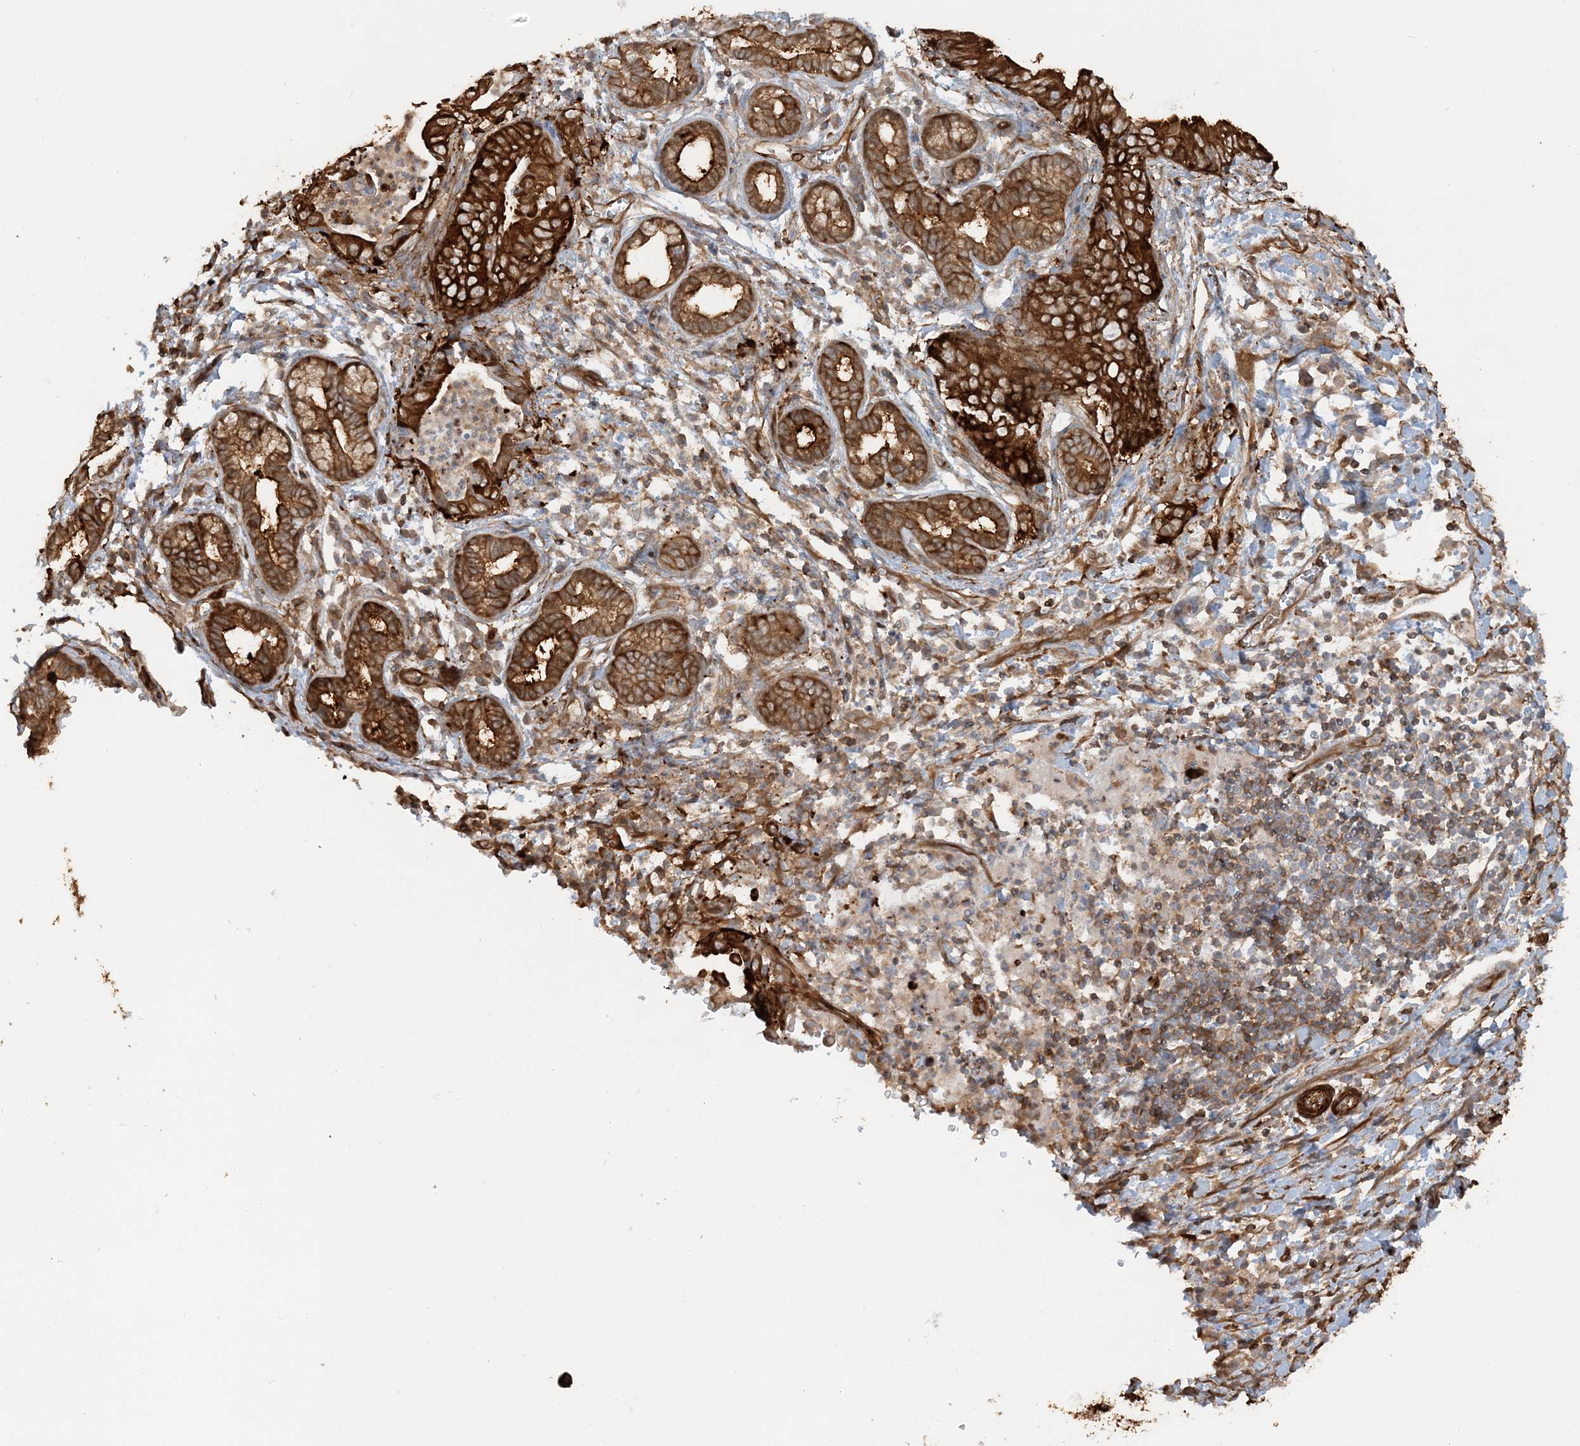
{"staining": {"intensity": "strong", "quantity": ">75%", "location": "cytoplasmic/membranous"}, "tissue": "pancreatic cancer", "cell_type": "Tumor cells", "image_type": "cancer", "snomed": [{"axis": "morphology", "description": "Adenocarcinoma, NOS"}, {"axis": "topography", "description": "Pancreas"}], "caption": "Strong cytoplasmic/membranous positivity for a protein is identified in approximately >75% of tumor cells of pancreatic adenocarcinoma using immunohistochemistry (IHC).", "gene": "DSTN", "patient": {"sex": "male", "age": 75}}